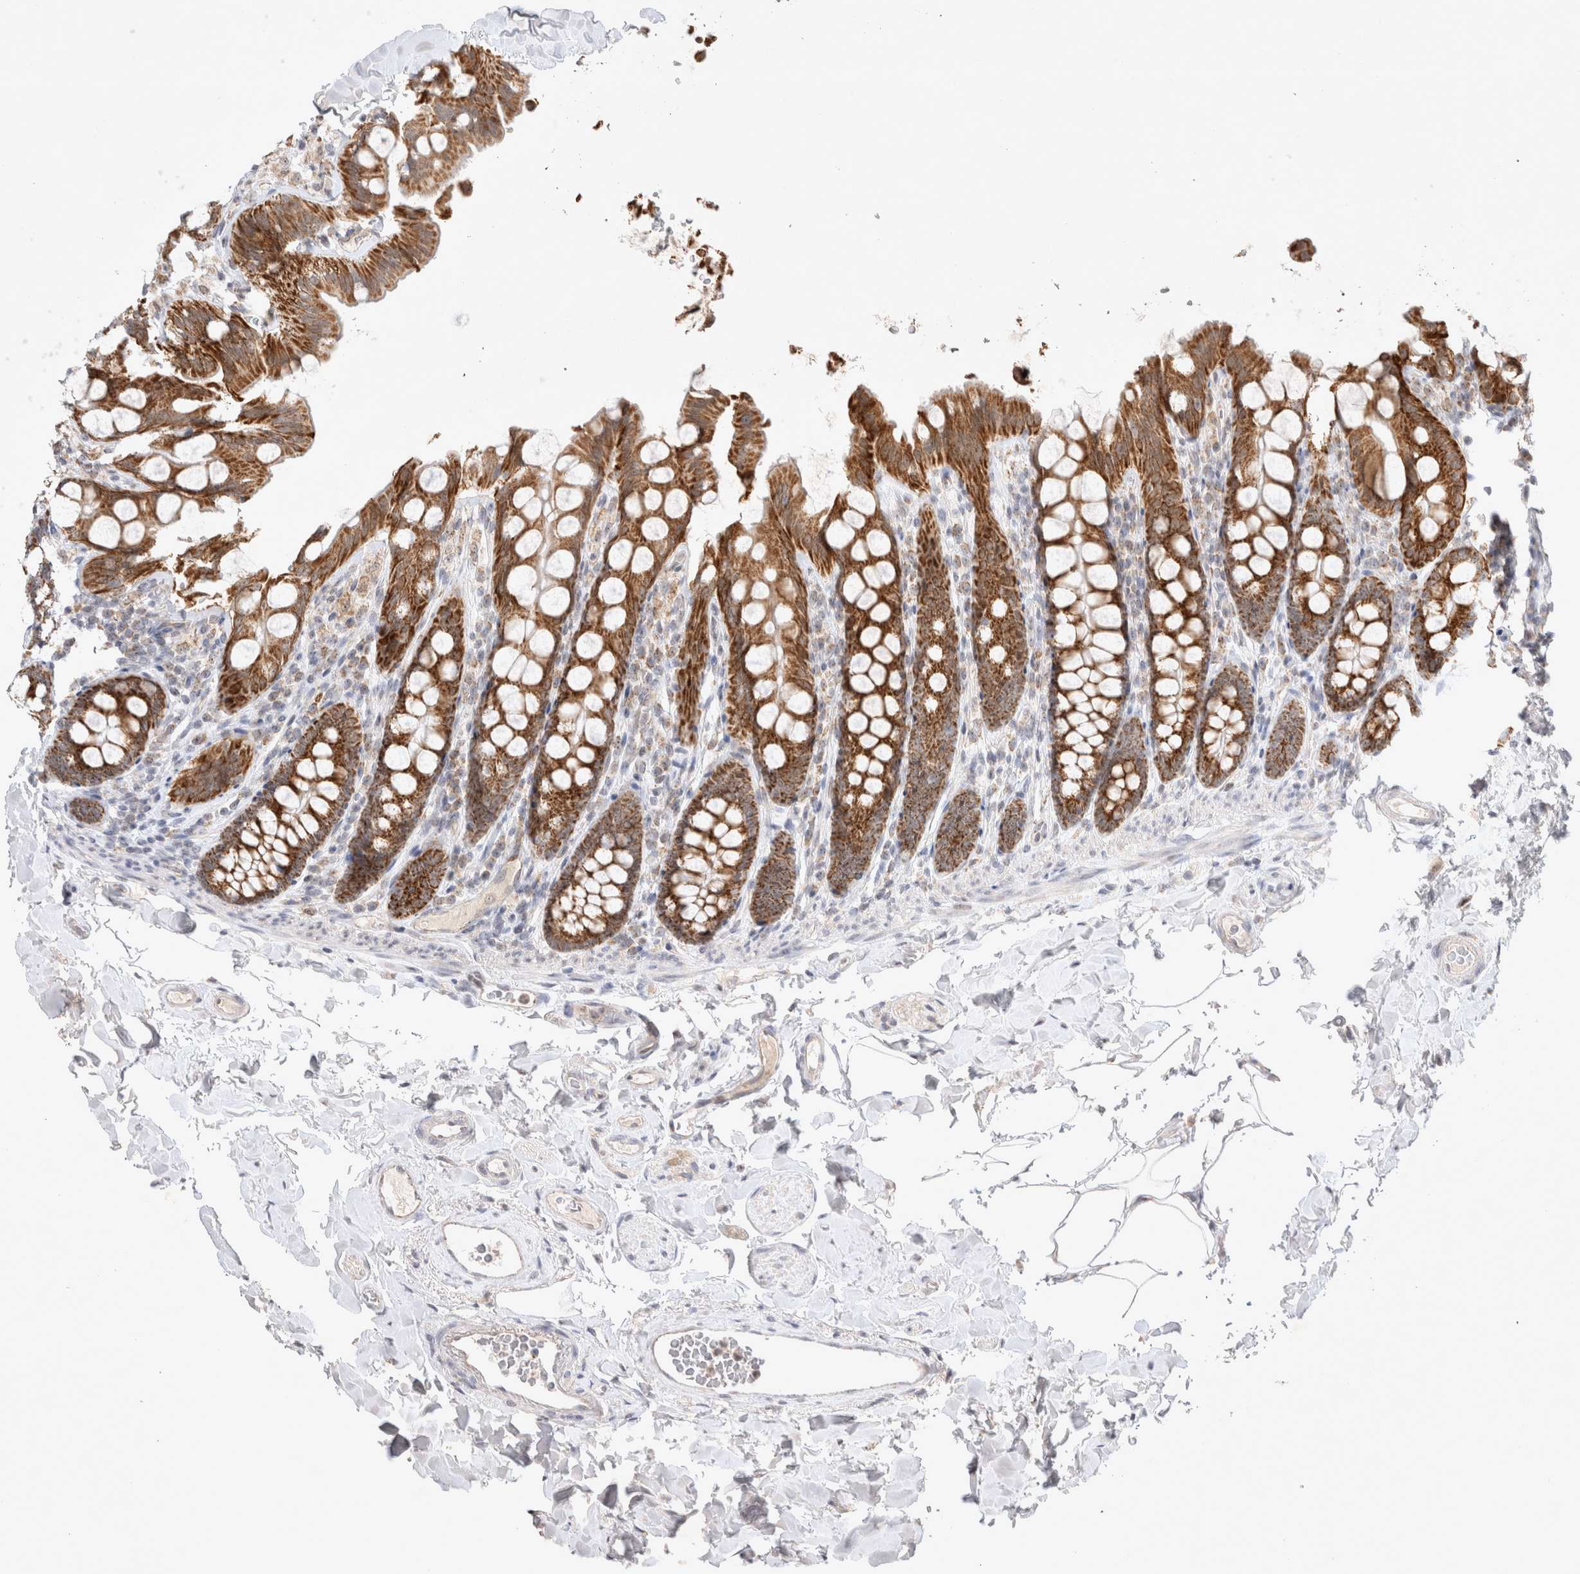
{"staining": {"intensity": "weak", "quantity": "25%-75%", "location": "cytoplasmic/membranous"}, "tissue": "colon", "cell_type": "Endothelial cells", "image_type": "normal", "snomed": [{"axis": "morphology", "description": "Normal tissue, NOS"}, {"axis": "topography", "description": "Colon"}, {"axis": "topography", "description": "Peripheral nerve tissue"}], "caption": "Protein analysis of benign colon reveals weak cytoplasmic/membranous positivity in about 25%-75% of endothelial cells. Using DAB (brown) and hematoxylin (blue) stains, captured at high magnification using brightfield microscopy.", "gene": "MRPL37", "patient": {"sex": "female", "age": 61}}